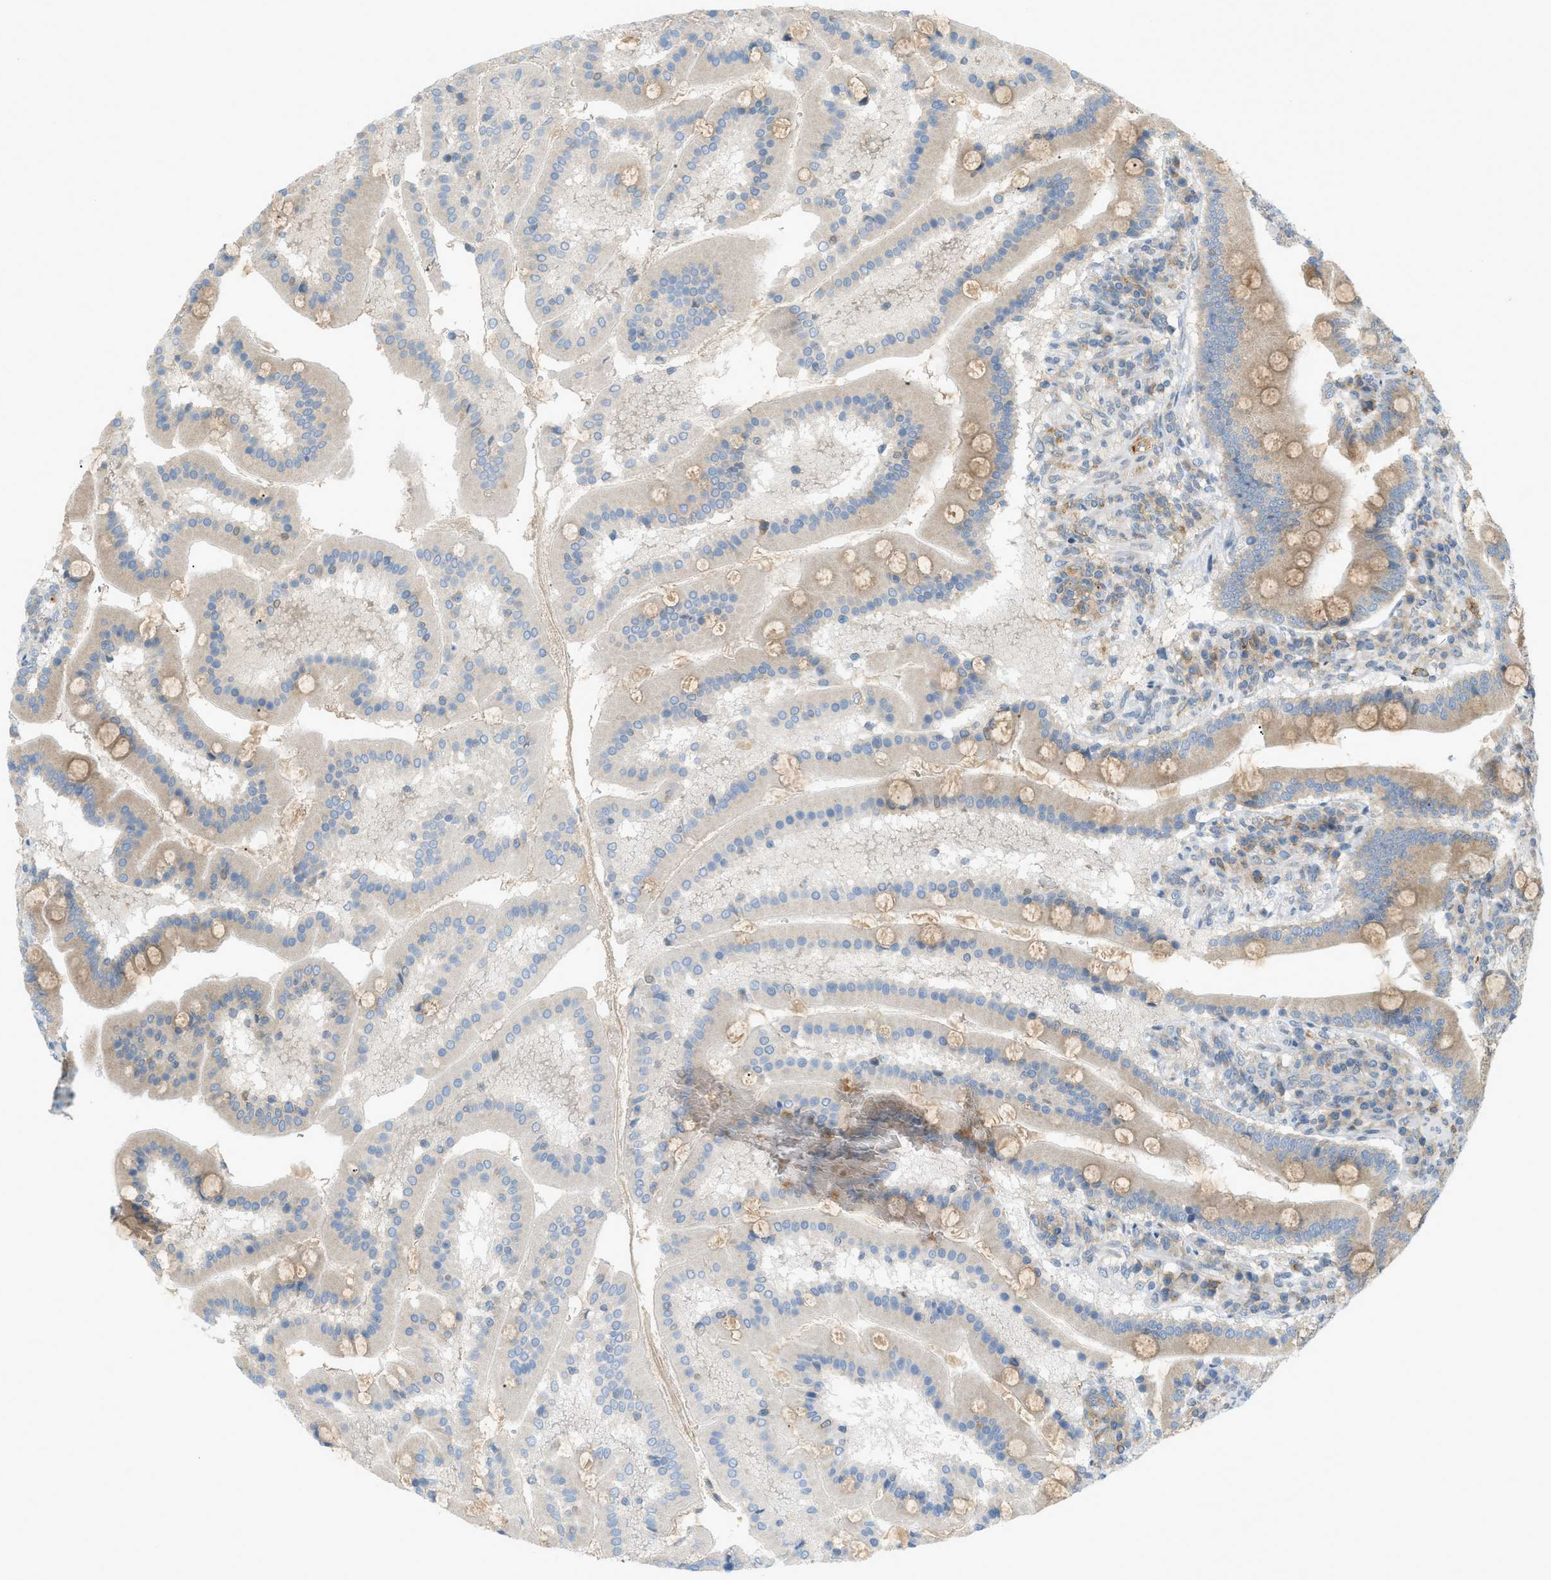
{"staining": {"intensity": "moderate", "quantity": "25%-75%", "location": "cytoplasmic/membranous"}, "tissue": "duodenum", "cell_type": "Glandular cells", "image_type": "normal", "snomed": [{"axis": "morphology", "description": "Normal tissue, NOS"}, {"axis": "topography", "description": "Duodenum"}], "caption": "Glandular cells exhibit medium levels of moderate cytoplasmic/membranous positivity in about 25%-75% of cells in unremarkable duodenum. (Brightfield microscopy of DAB IHC at high magnification).", "gene": "DYRK1A", "patient": {"sex": "male", "age": 50}}